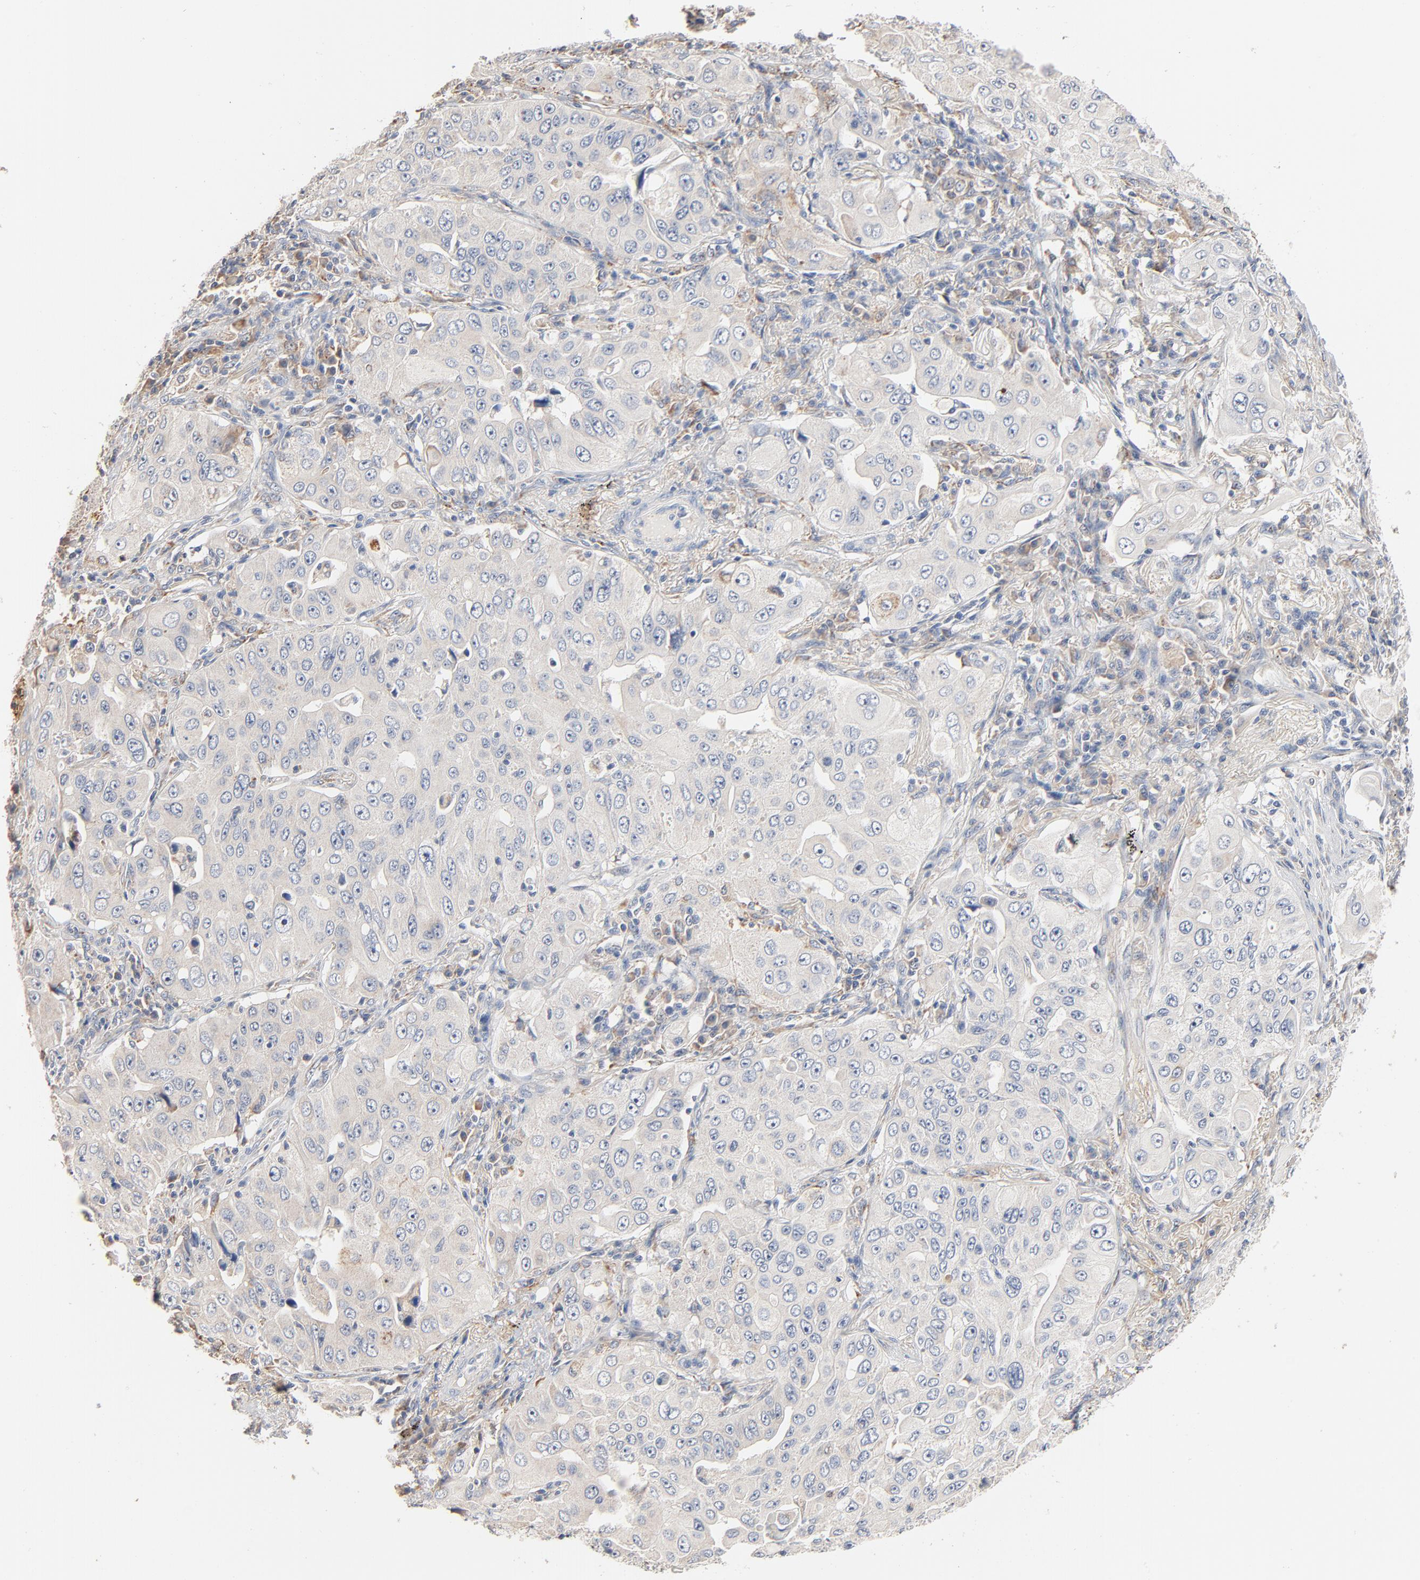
{"staining": {"intensity": "negative", "quantity": "none", "location": "none"}, "tissue": "lung cancer", "cell_type": "Tumor cells", "image_type": "cancer", "snomed": [{"axis": "morphology", "description": "Adenocarcinoma, NOS"}, {"axis": "topography", "description": "Lung"}], "caption": "High power microscopy photomicrograph of an immunohistochemistry (IHC) histopathology image of lung cancer, revealing no significant positivity in tumor cells. The staining is performed using DAB (3,3'-diaminobenzidine) brown chromogen with nuclei counter-stained in using hematoxylin.", "gene": "ZDHHC8", "patient": {"sex": "male", "age": 84}}